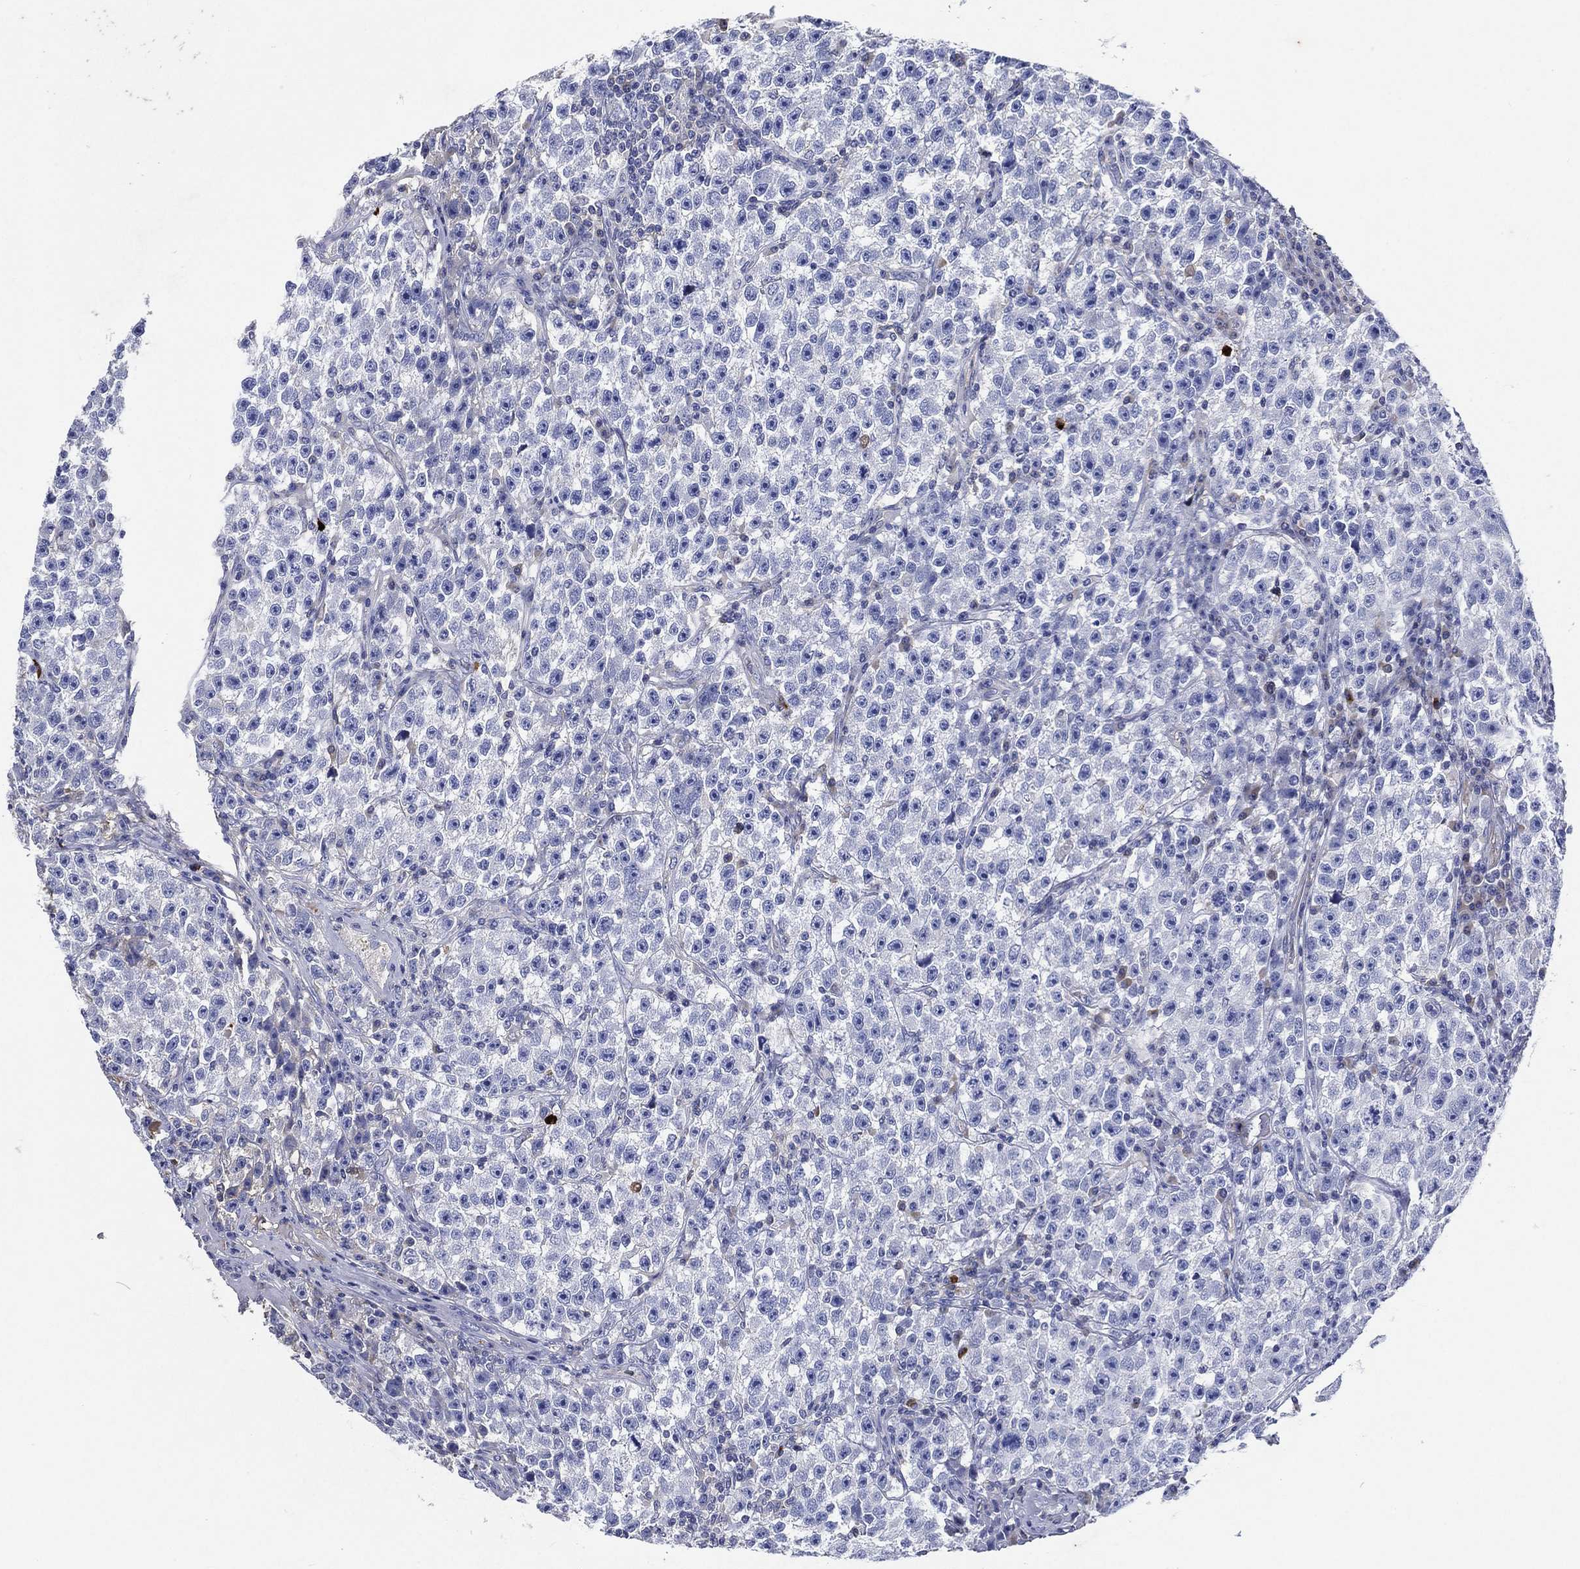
{"staining": {"intensity": "negative", "quantity": "none", "location": "none"}, "tissue": "testis cancer", "cell_type": "Tumor cells", "image_type": "cancer", "snomed": [{"axis": "morphology", "description": "Seminoma, NOS"}, {"axis": "topography", "description": "Testis"}], "caption": "High magnification brightfield microscopy of seminoma (testis) stained with DAB (3,3'-diaminobenzidine) (brown) and counterstained with hematoxylin (blue): tumor cells show no significant positivity.", "gene": "TMPRSS11D", "patient": {"sex": "male", "age": 22}}